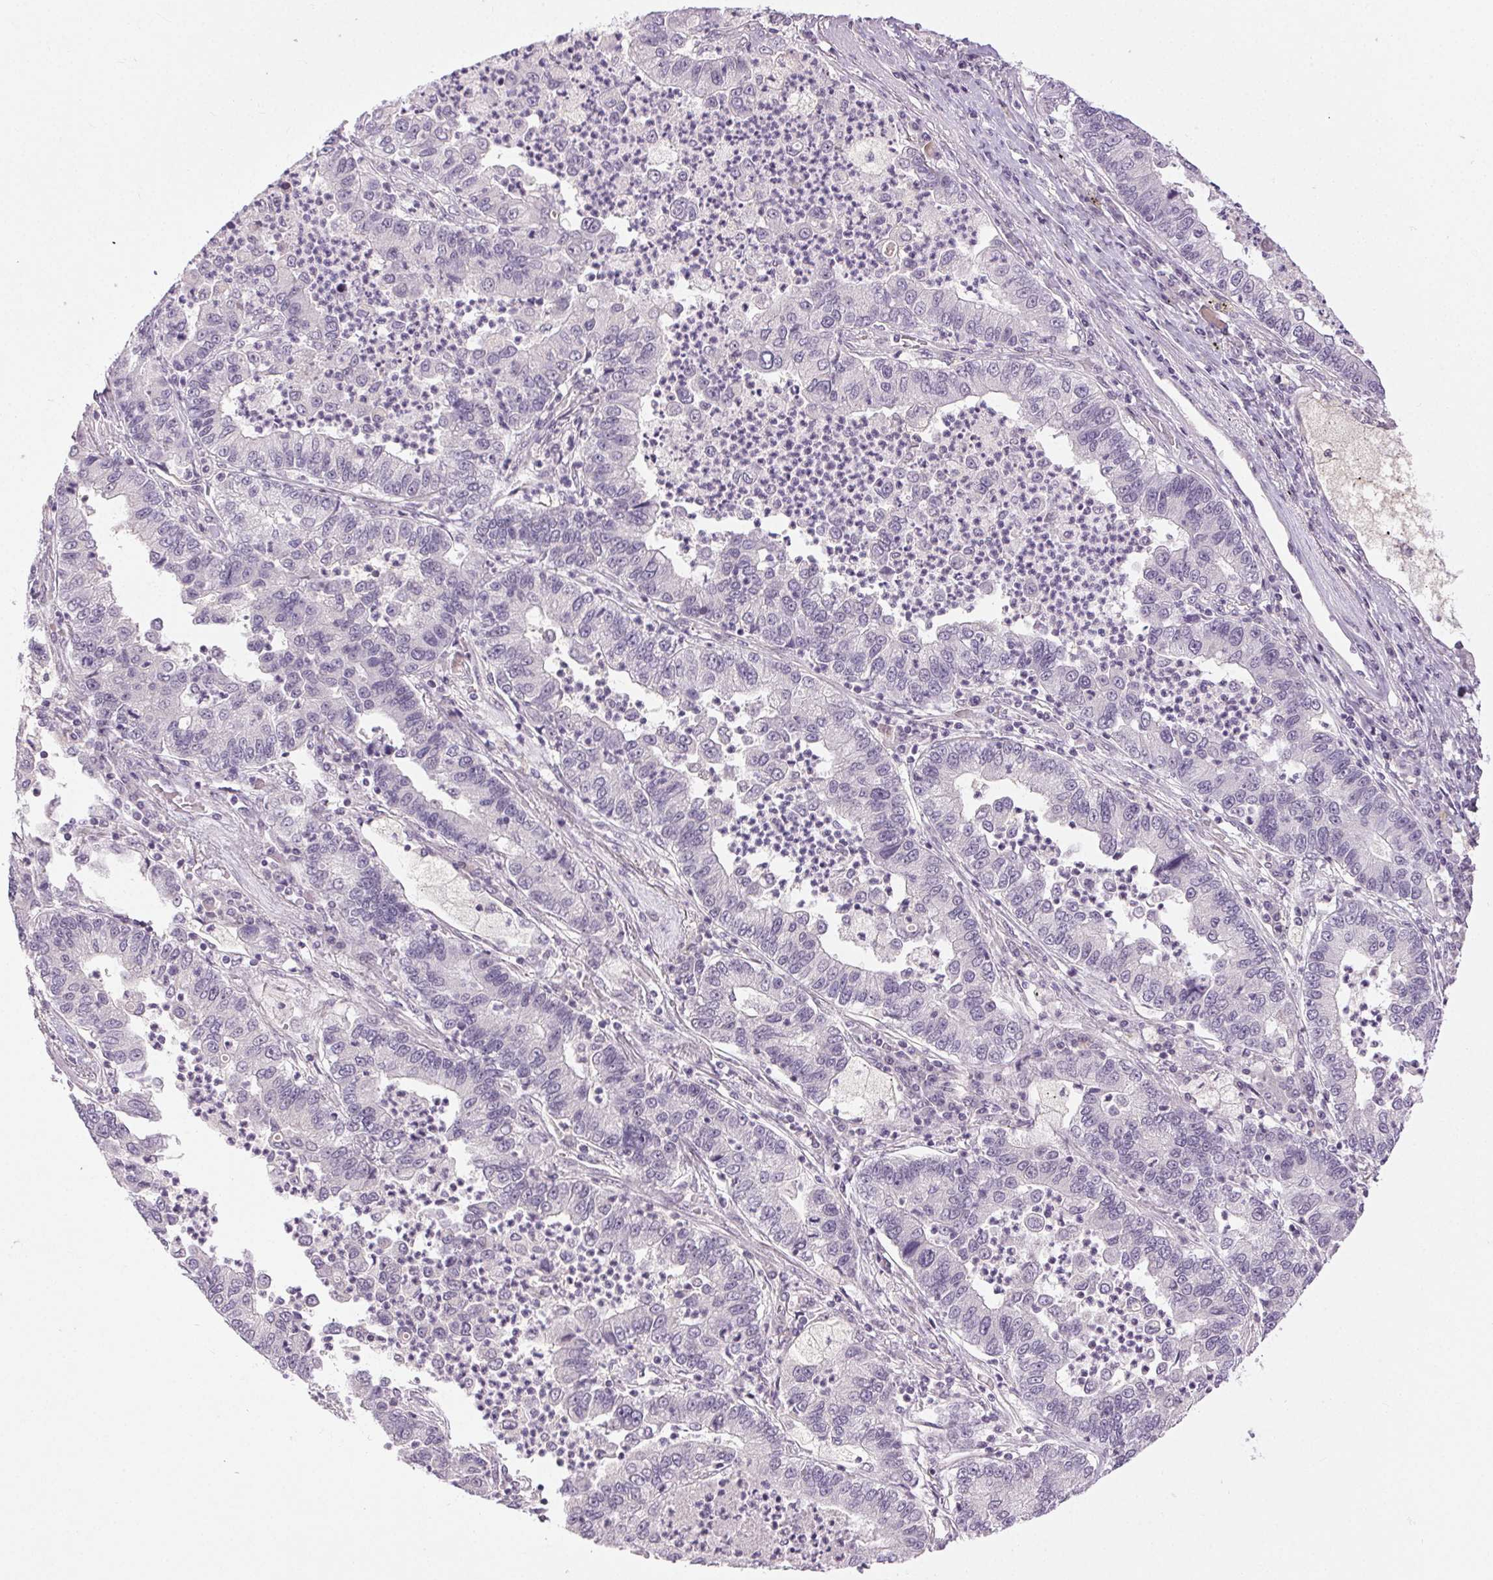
{"staining": {"intensity": "negative", "quantity": "none", "location": "none"}, "tissue": "lung cancer", "cell_type": "Tumor cells", "image_type": "cancer", "snomed": [{"axis": "morphology", "description": "Adenocarcinoma, NOS"}, {"axis": "topography", "description": "Lung"}], "caption": "Immunohistochemistry image of lung cancer stained for a protein (brown), which reveals no staining in tumor cells.", "gene": "FAM168A", "patient": {"sex": "female", "age": 57}}